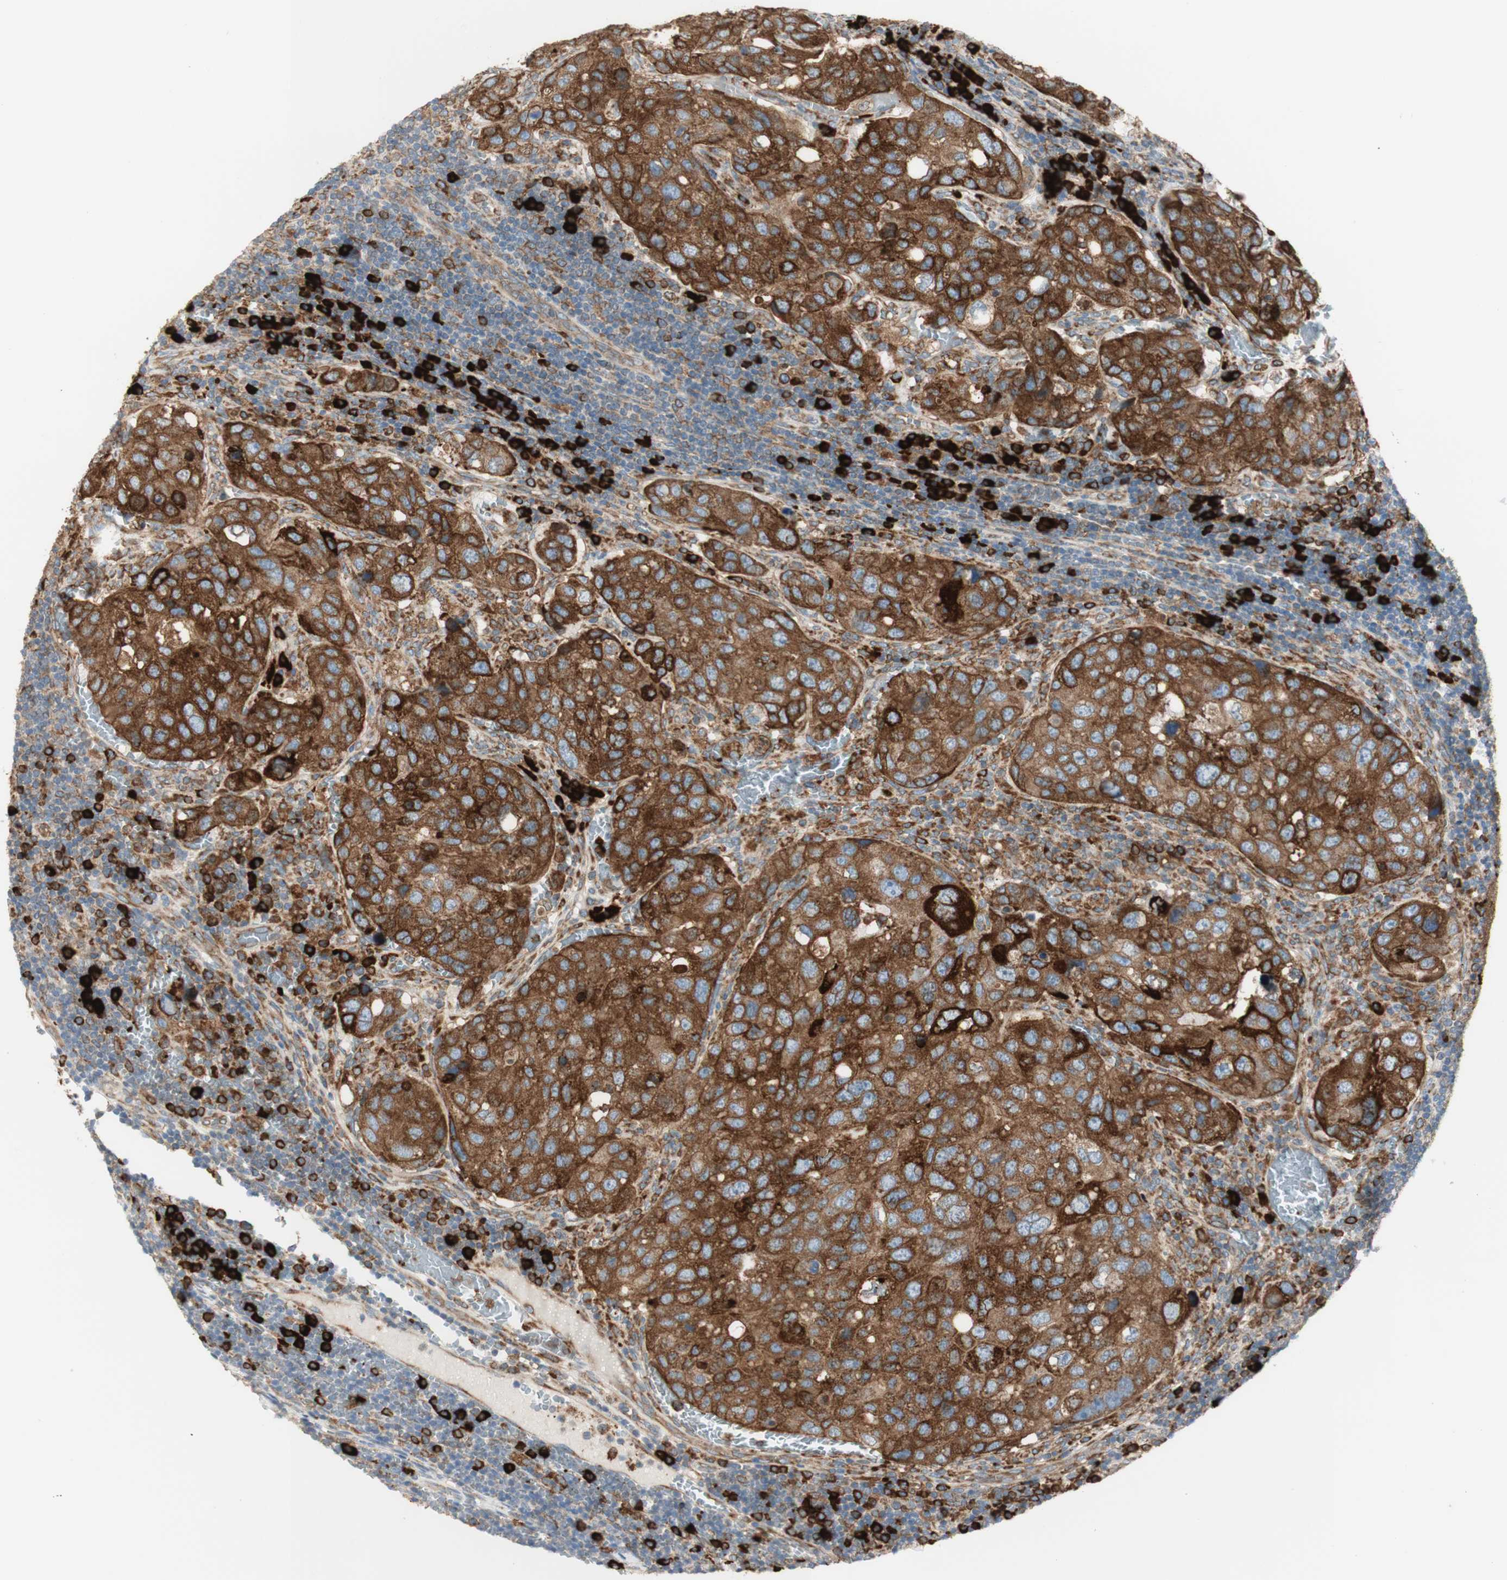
{"staining": {"intensity": "strong", "quantity": ">75%", "location": "cytoplasmic/membranous"}, "tissue": "urothelial cancer", "cell_type": "Tumor cells", "image_type": "cancer", "snomed": [{"axis": "morphology", "description": "Urothelial carcinoma, High grade"}, {"axis": "topography", "description": "Lymph node"}, {"axis": "topography", "description": "Urinary bladder"}], "caption": "Human urothelial cancer stained for a protein (brown) exhibits strong cytoplasmic/membranous positive expression in about >75% of tumor cells.", "gene": "MANF", "patient": {"sex": "male", "age": 51}}